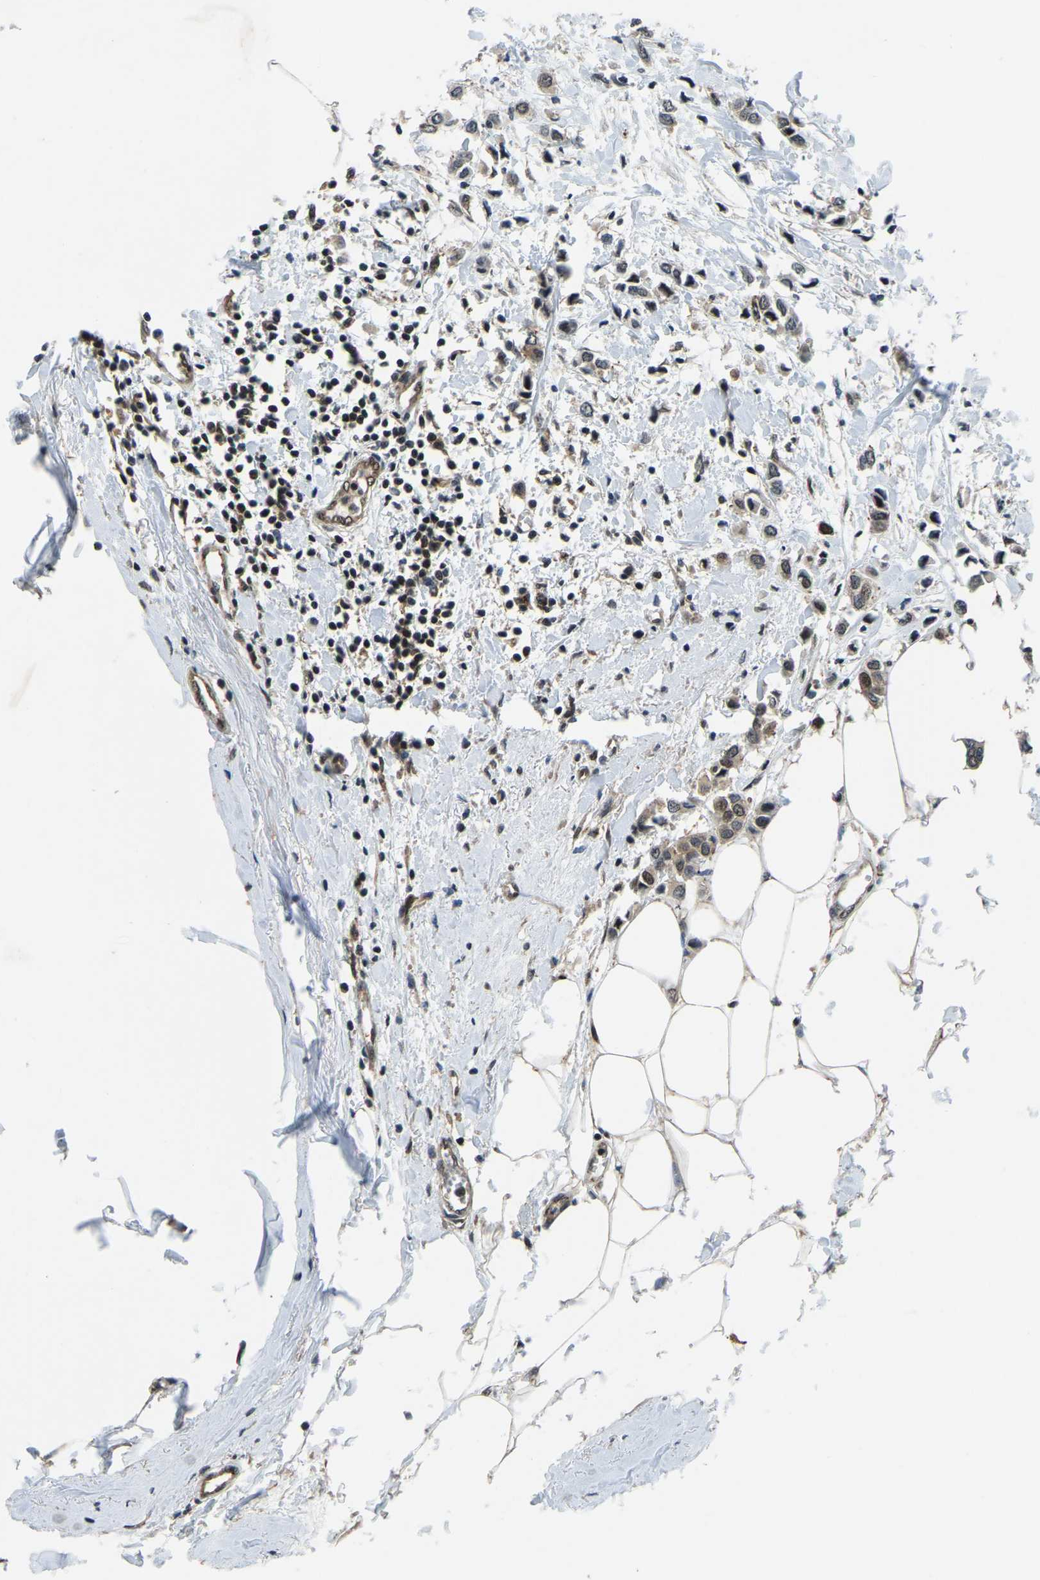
{"staining": {"intensity": "weak", "quantity": ">75%", "location": "cytoplasmic/membranous,nuclear"}, "tissue": "breast cancer", "cell_type": "Tumor cells", "image_type": "cancer", "snomed": [{"axis": "morphology", "description": "Lobular carcinoma"}, {"axis": "topography", "description": "Breast"}], "caption": "DAB immunohistochemical staining of lobular carcinoma (breast) reveals weak cytoplasmic/membranous and nuclear protein expression in approximately >75% of tumor cells.", "gene": "DFFA", "patient": {"sex": "female", "age": 51}}